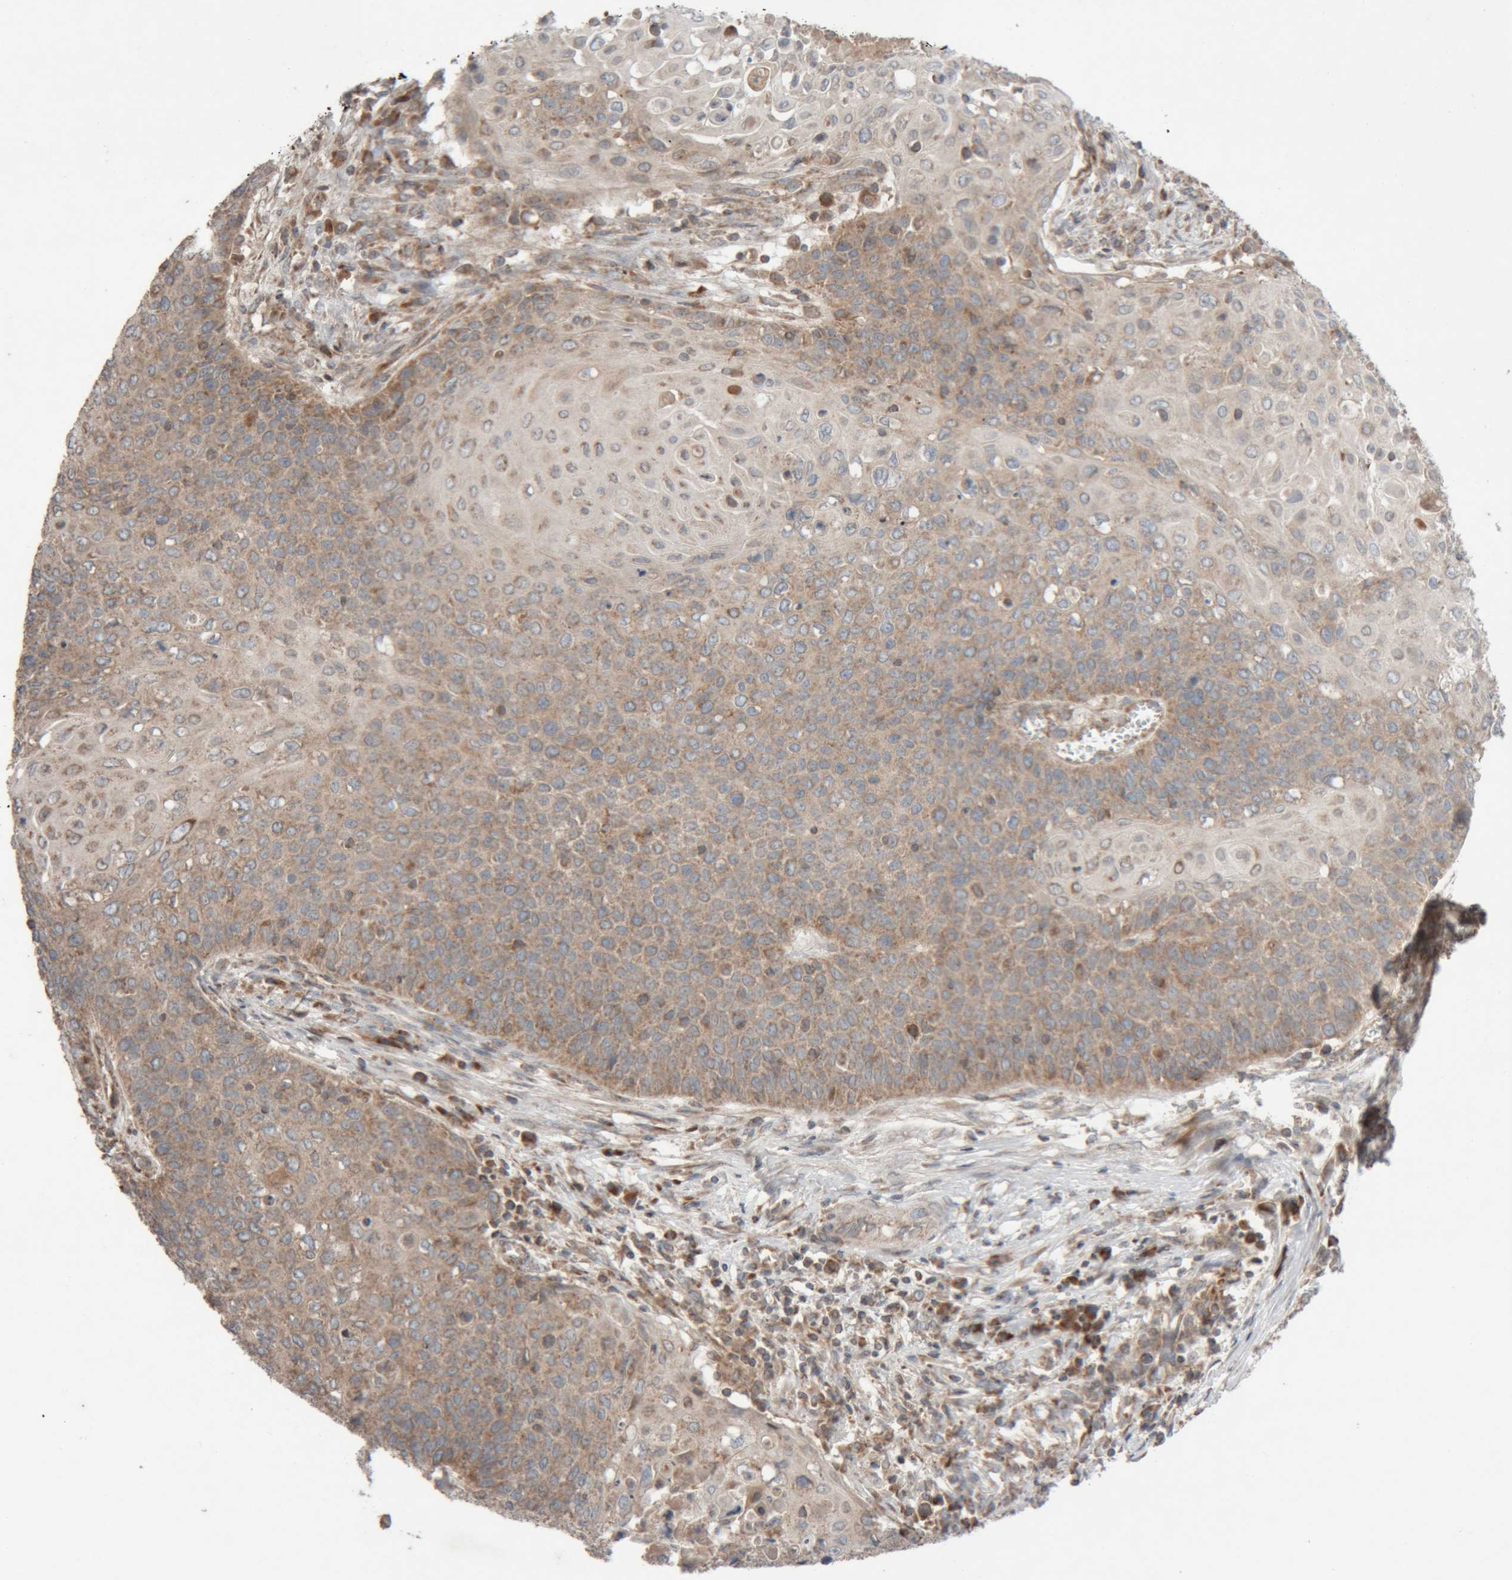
{"staining": {"intensity": "moderate", "quantity": "25%-75%", "location": "cytoplasmic/membranous"}, "tissue": "cervical cancer", "cell_type": "Tumor cells", "image_type": "cancer", "snomed": [{"axis": "morphology", "description": "Squamous cell carcinoma, NOS"}, {"axis": "topography", "description": "Cervix"}], "caption": "Immunohistochemistry (IHC) (DAB (3,3'-diaminobenzidine)) staining of human squamous cell carcinoma (cervical) reveals moderate cytoplasmic/membranous protein staining in about 25%-75% of tumor cells.", "gene": "KIF21B", "patient": {"sex": "female", "age": 39}}